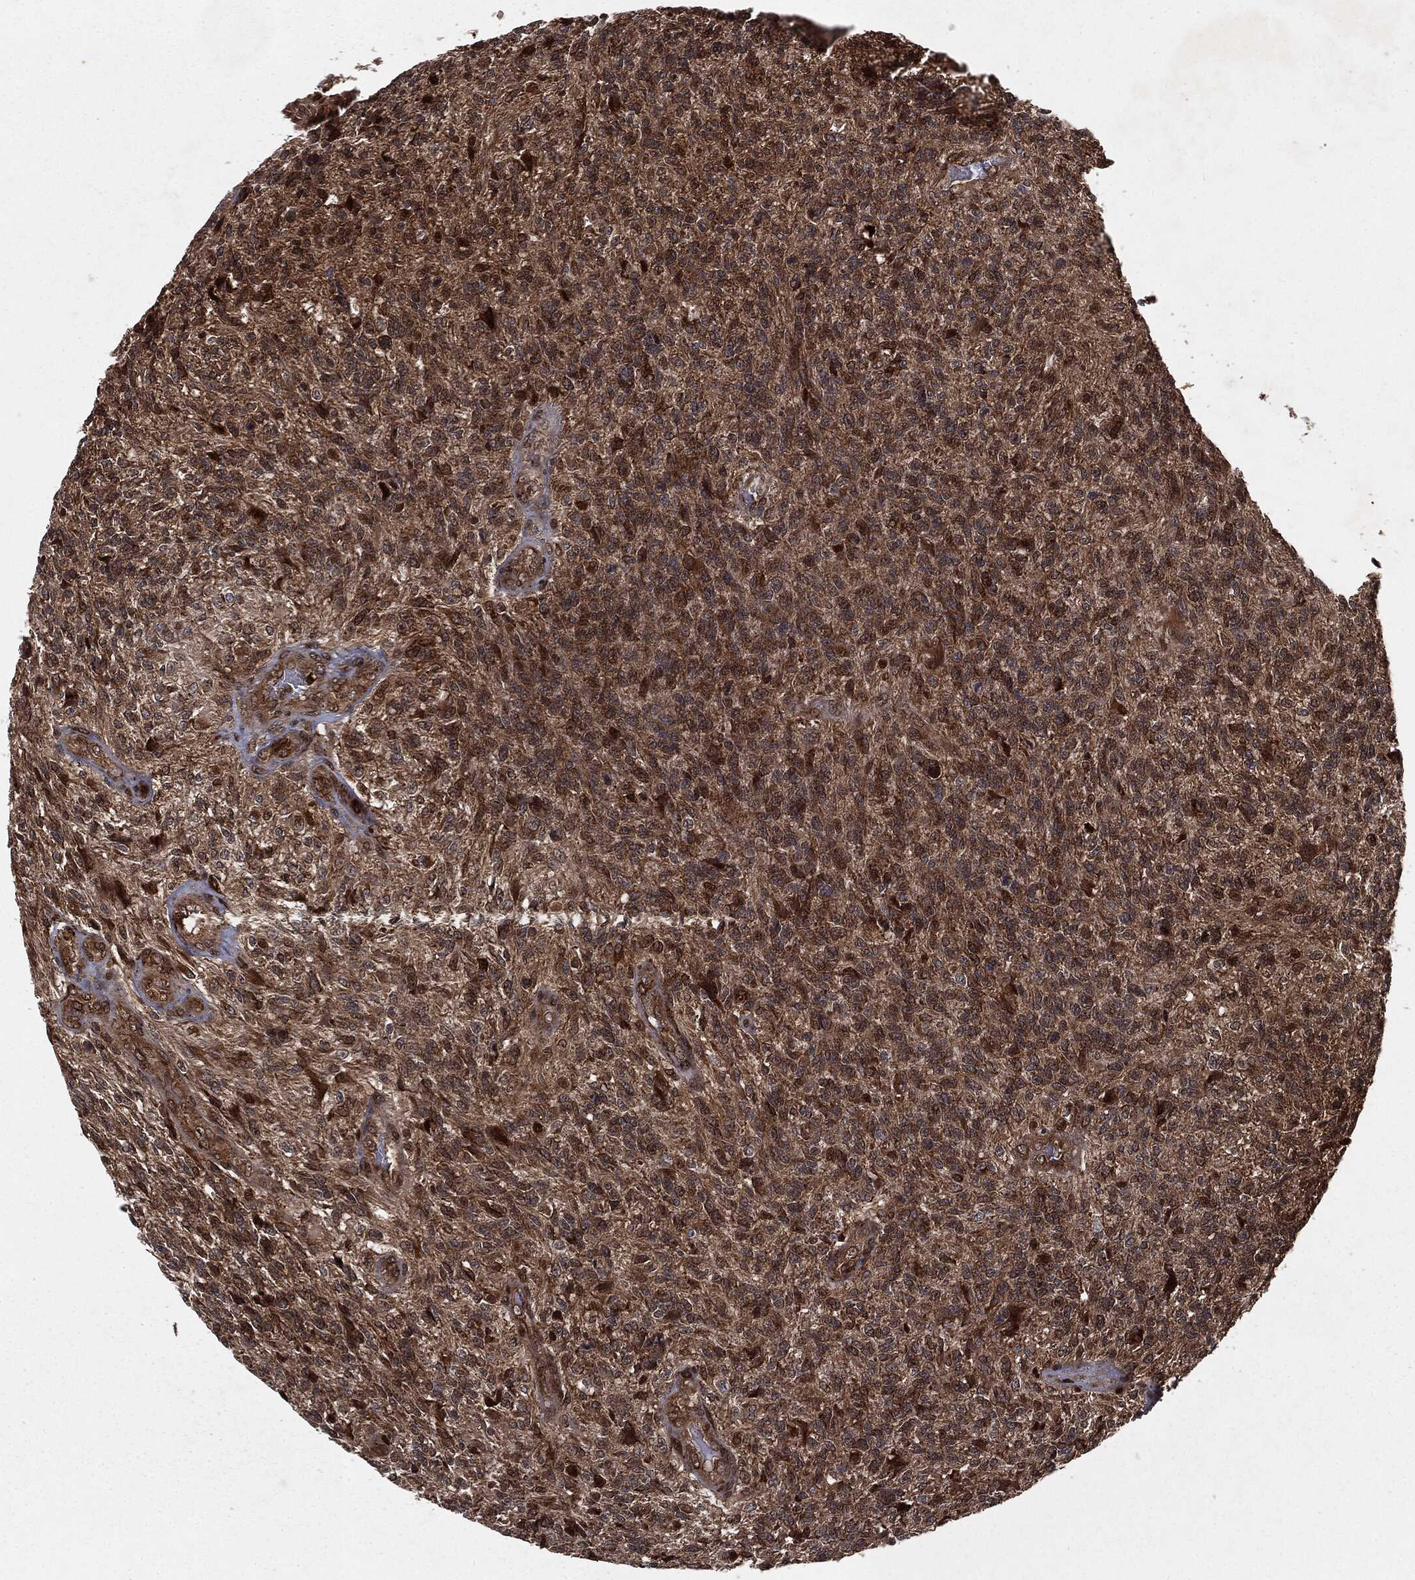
{"staining": {"intensity": "moderate", "quantity": "25%-75%", "location": "cytoplasmic/membranous,nuclear"}, "tissue": "glioma", "cell_type": "Tumor cells", "image_type": "cancer", "snomed": [{"axis": "morphology", "description": "Glioma, malignant, High grade"}, {"axis": "topography", "description": "Brain"}], "caption": "IHC histopathology image of malignant glioma (high-grade) stained for a protein (brown), which demonstrates medium levels of moderate cytoplasmic/membranous and nuclear positivity in about 25%-75% of tumor cells.", "gene": "RANBP9", "patient": {"sex": "male", "age": 56}}